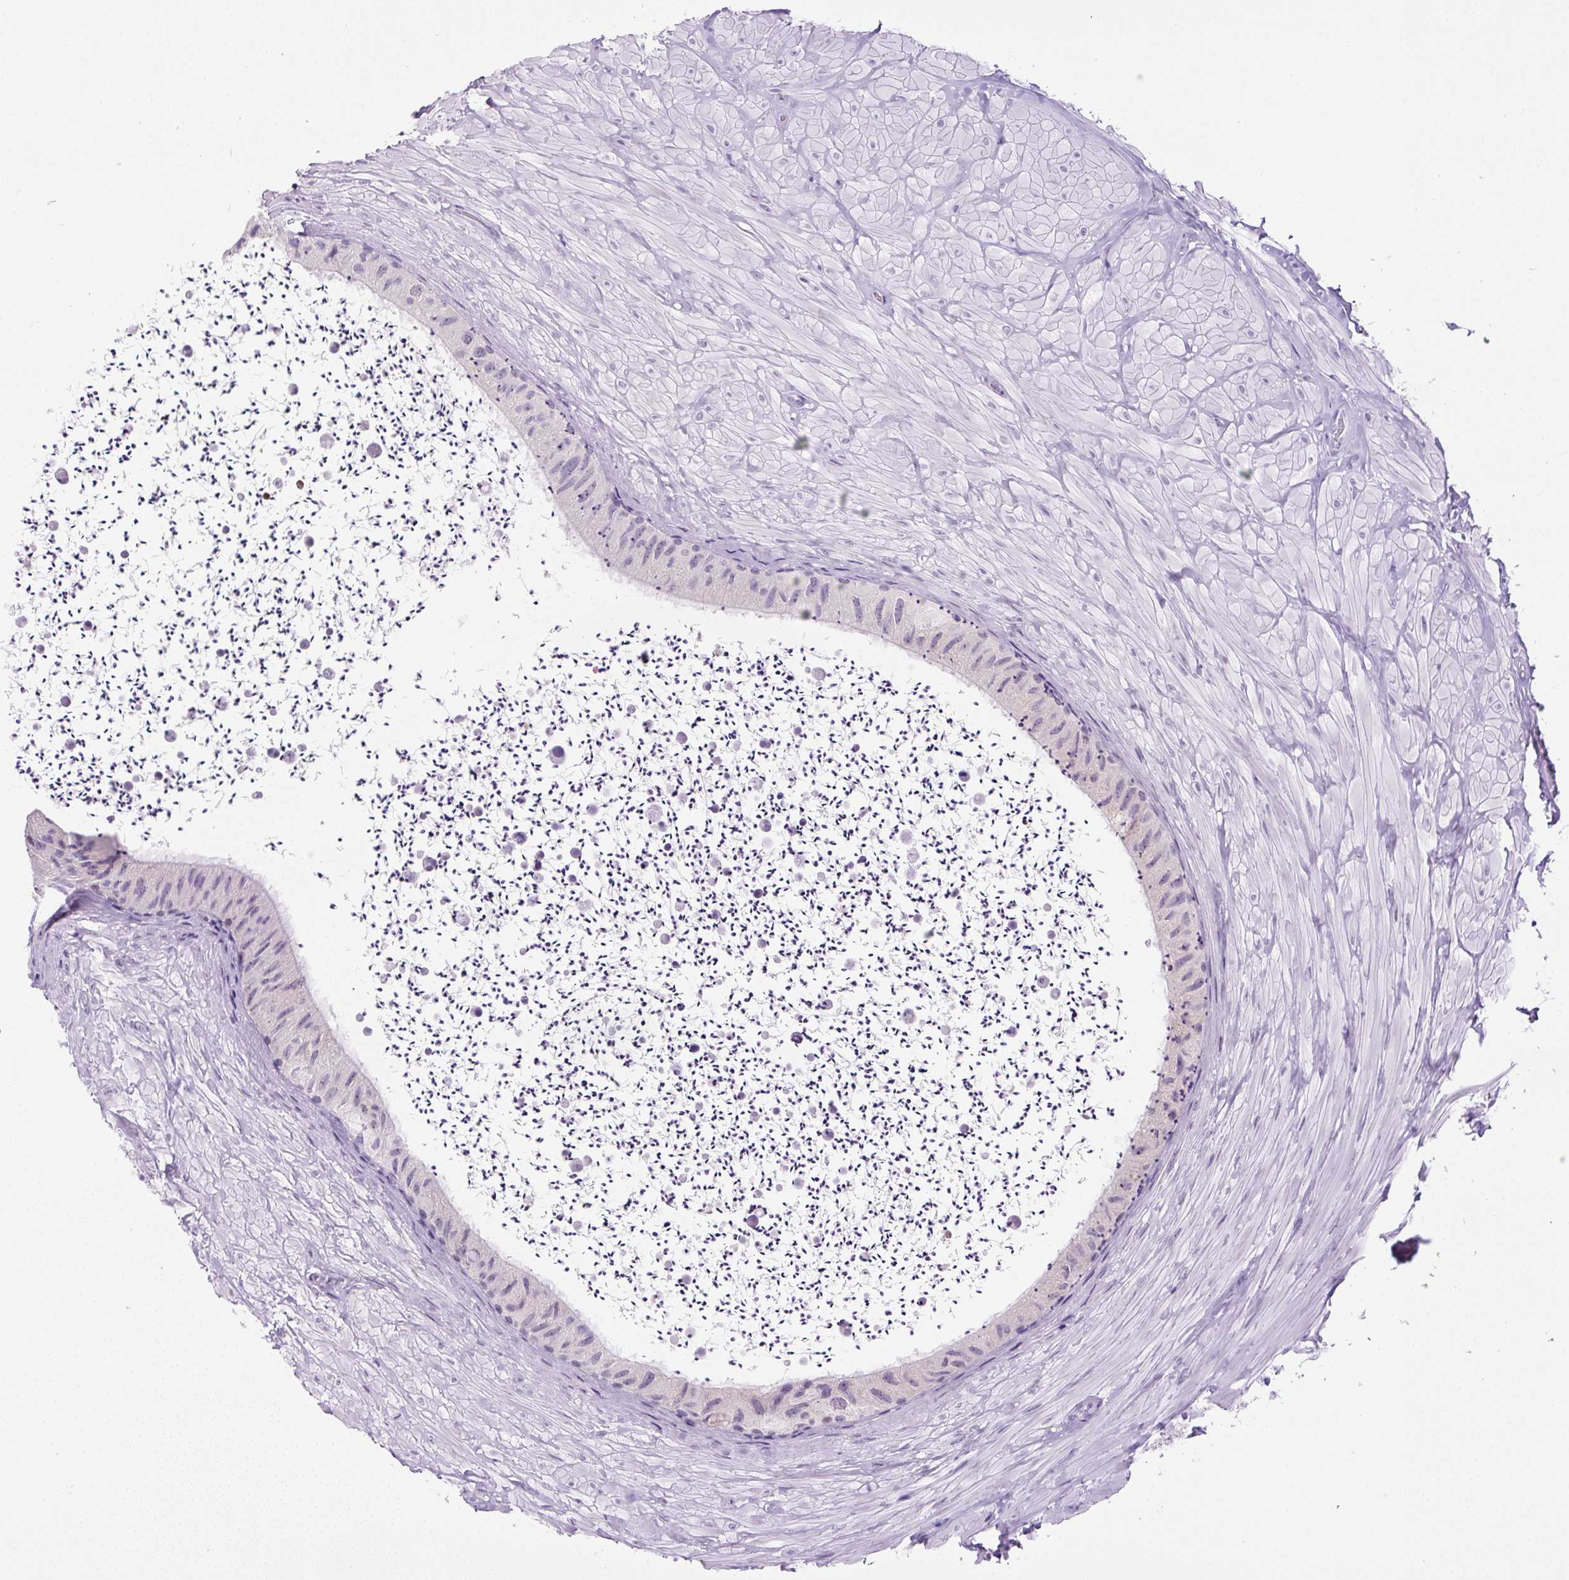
{"staining": {"intensity": "weak", "quantity": "25%-75%", "location": "cytoplasmic/membranous"}, "tissue": "epididymis", "cell_type": "Glandular cells", "image_type": "normal", "snomed": [{"axis": "morphology", "description": "Normal tissue, NOS"}, {"axis": "topography", "description": "Epididymis"}, {"axis": "topography", "description": "Peripheral nerve tissue"}], "caption": "Human epididymis stained with a brown dye exhibits weak cytoplasmic/membranous positive staining in about 25%-75% of glandular cells.", "gene": "RHBDD2", "patient": {"sex": "male", "age": 32}}